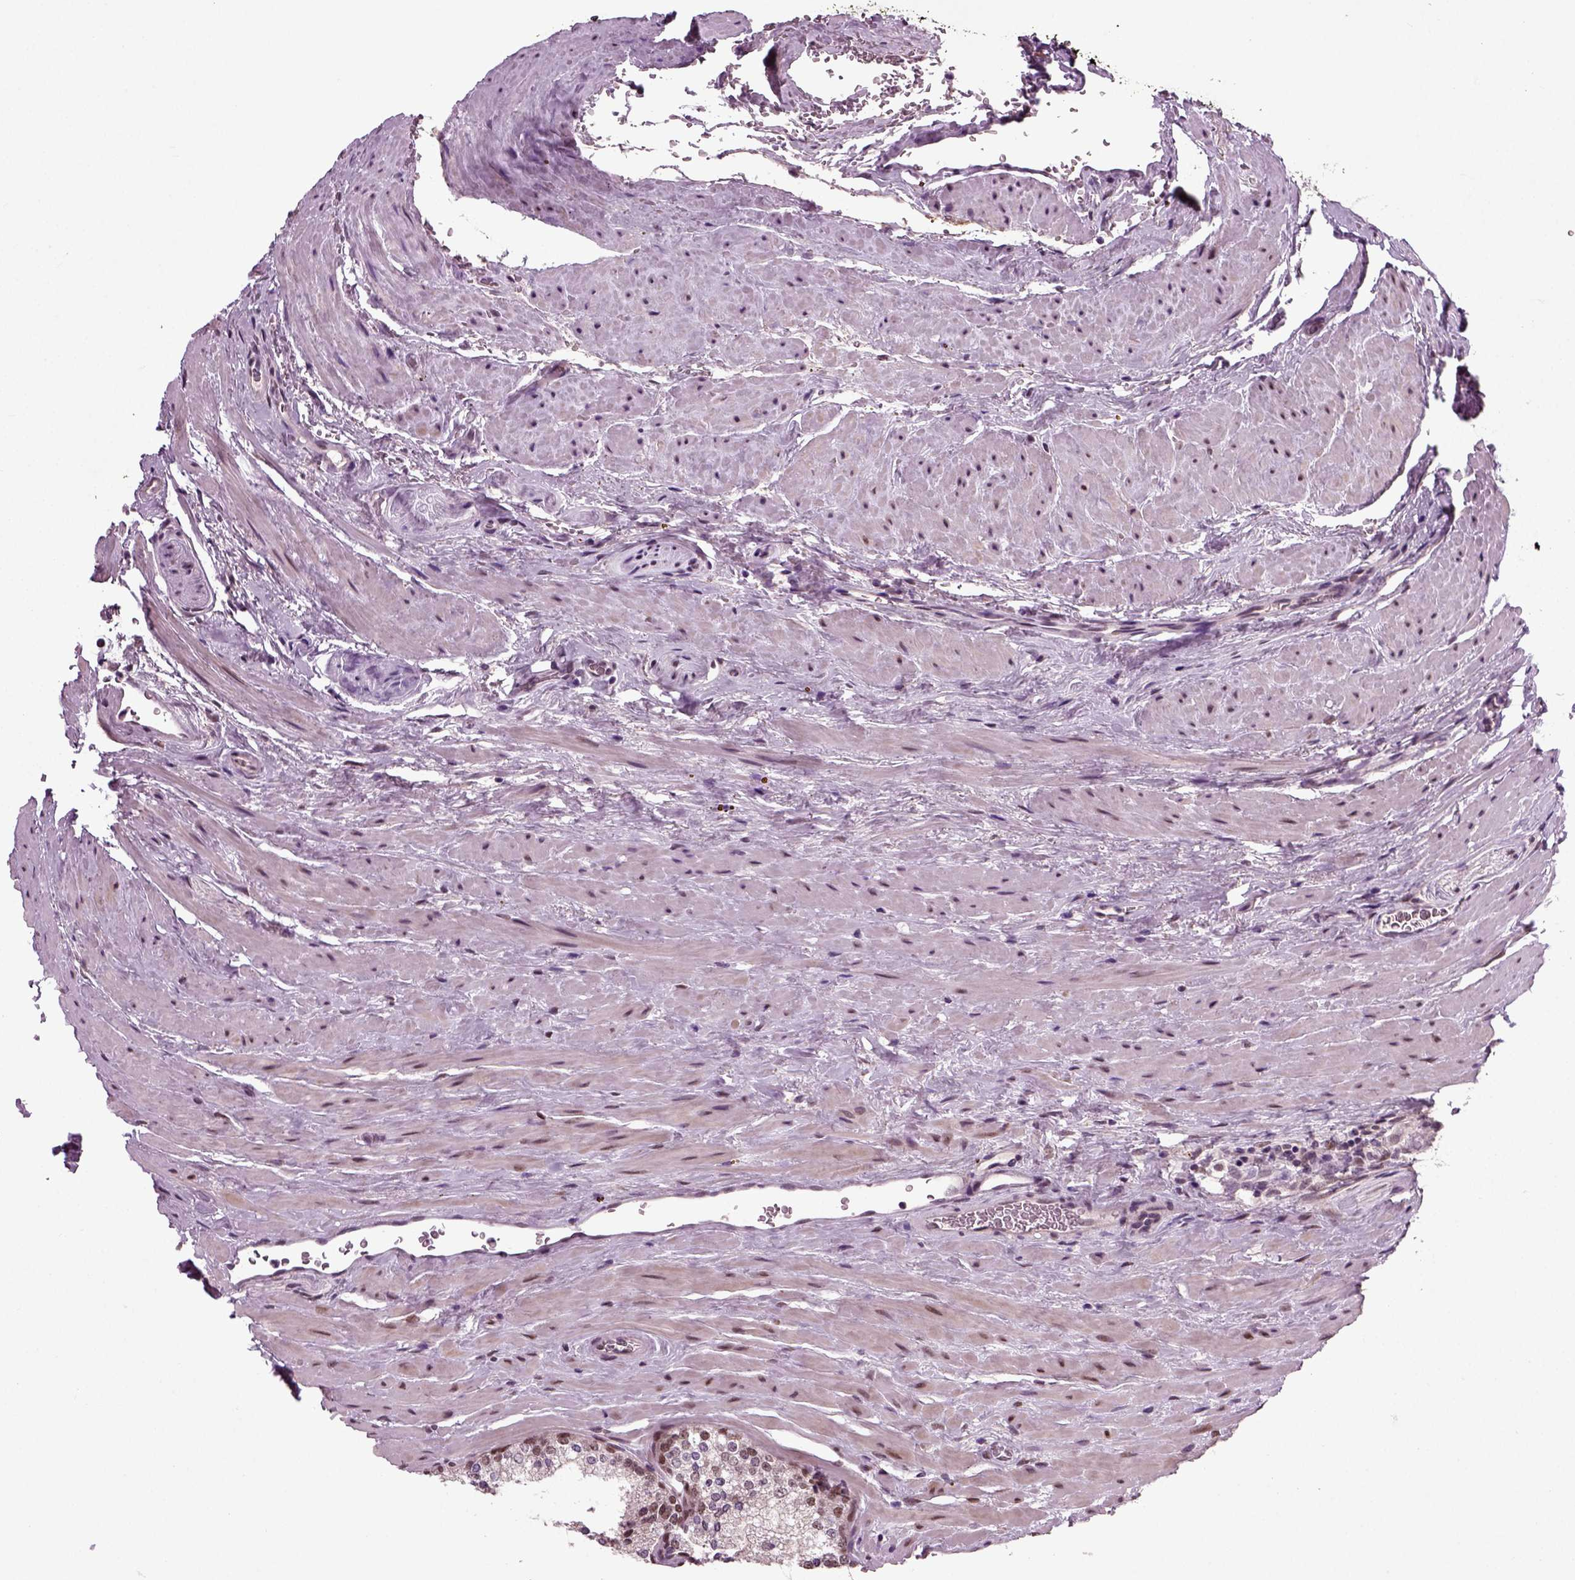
{"staining": {"intensity": "moderate", "quantity": "25%-75%", "location": "nuclear"}, "tissue": "prostate cancer", "cell_type": "Tumor cells", "image_type": "cancer", "snomed": [{"axis": "morphology", "description": "Adenocarcinoma, NOS"}, {"axis": "morphology", "description": "Adenocarcinoma, High grade"}, {"axis": "topography", "description": "Prostate"}], "caption": "Immunohistochemical staining of prostate cancer shows medium levels of moderate nuclear protein expression in approximately 25%-75% of tumor cells.", "gene": "RCOR3", "patient": {"sex": "male", "age": 62}}